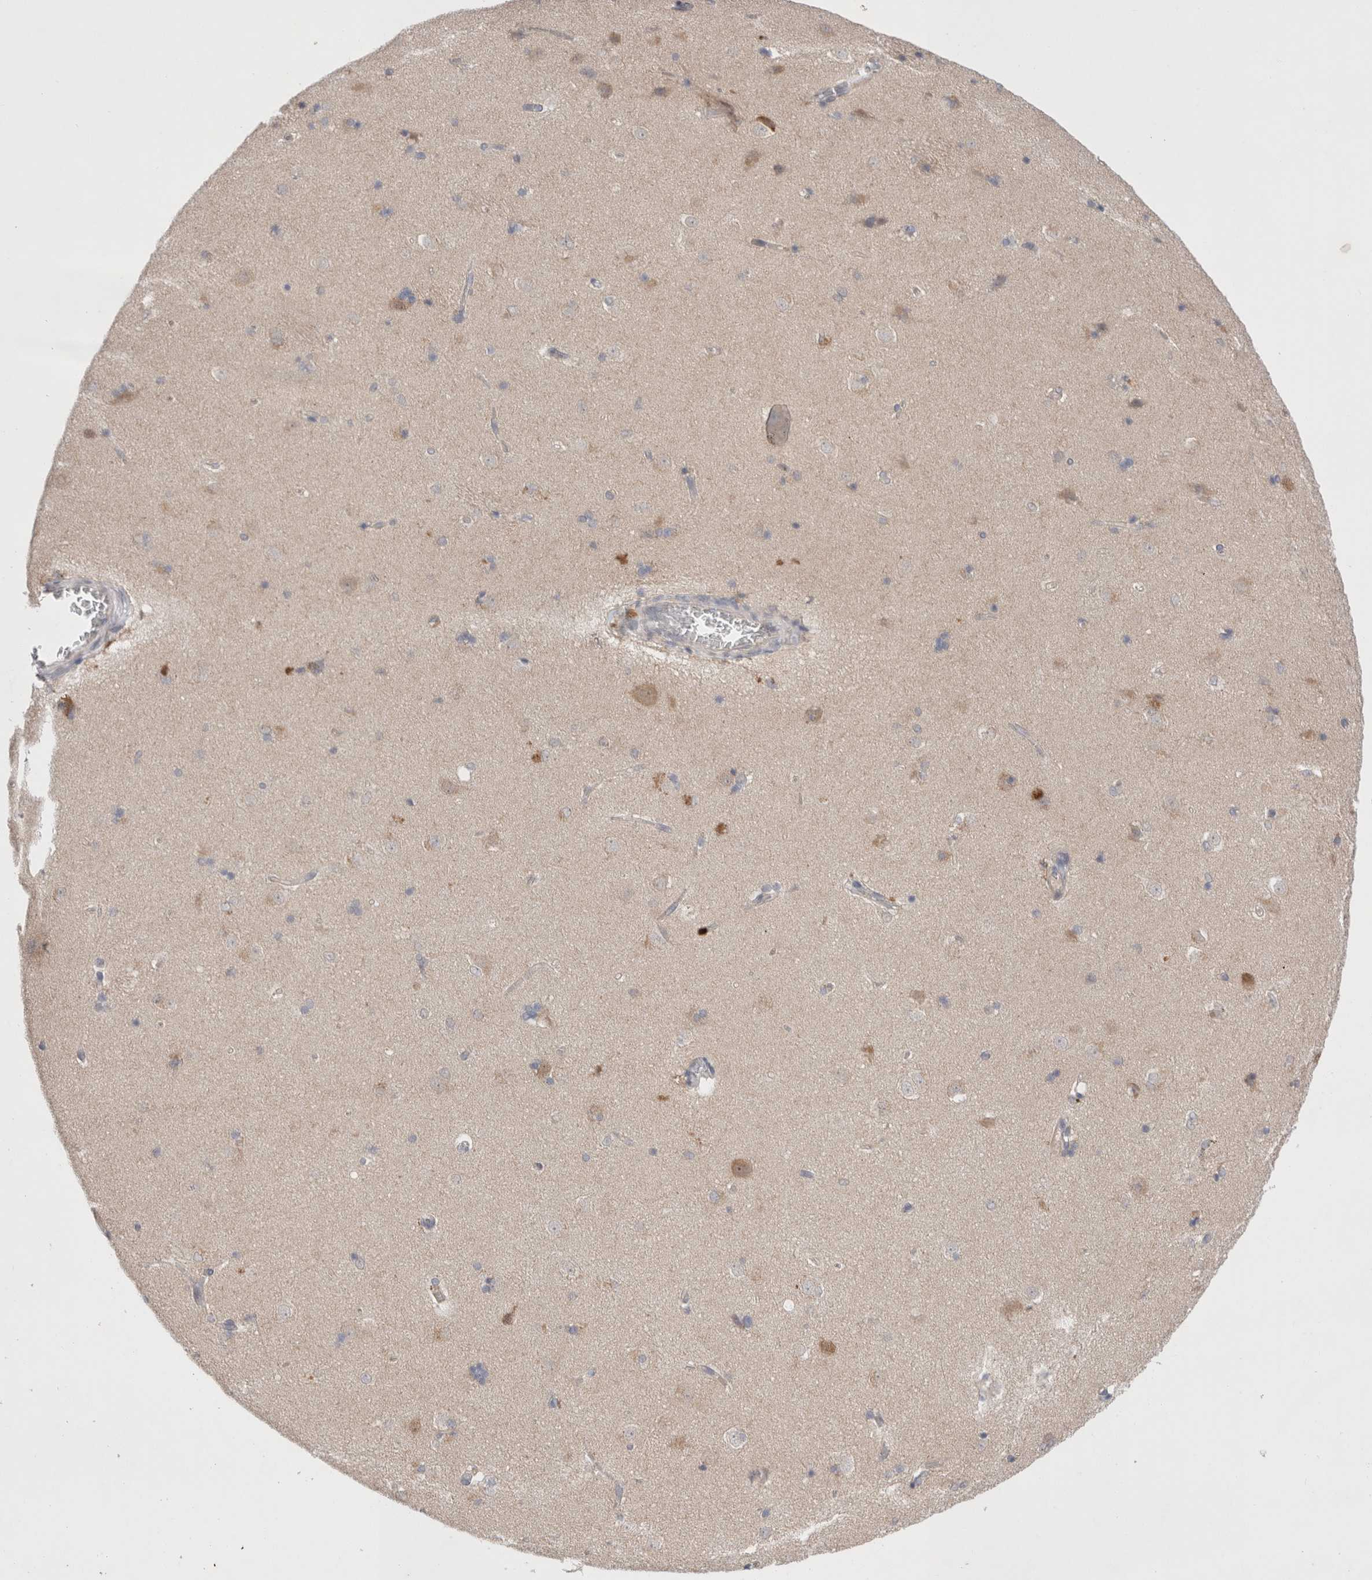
{"staining": {"intensity": "negative", "quantity": "none", "location": "none"}, "tissue": "caudate", "cell_type": "Glial cells", "image_type": "normal", "snomed": [{"axis": "morphology", "description": "Normal tissue, NOS"}, {"axis": "topography", "description": "Lateral ventricle wall"}], "caption": "DAB immunohistochemical staining of benign caudate shows no significant expression in glial cells.", "gene": "BICD2", "patient": {"sex": "female", "age": 19}}